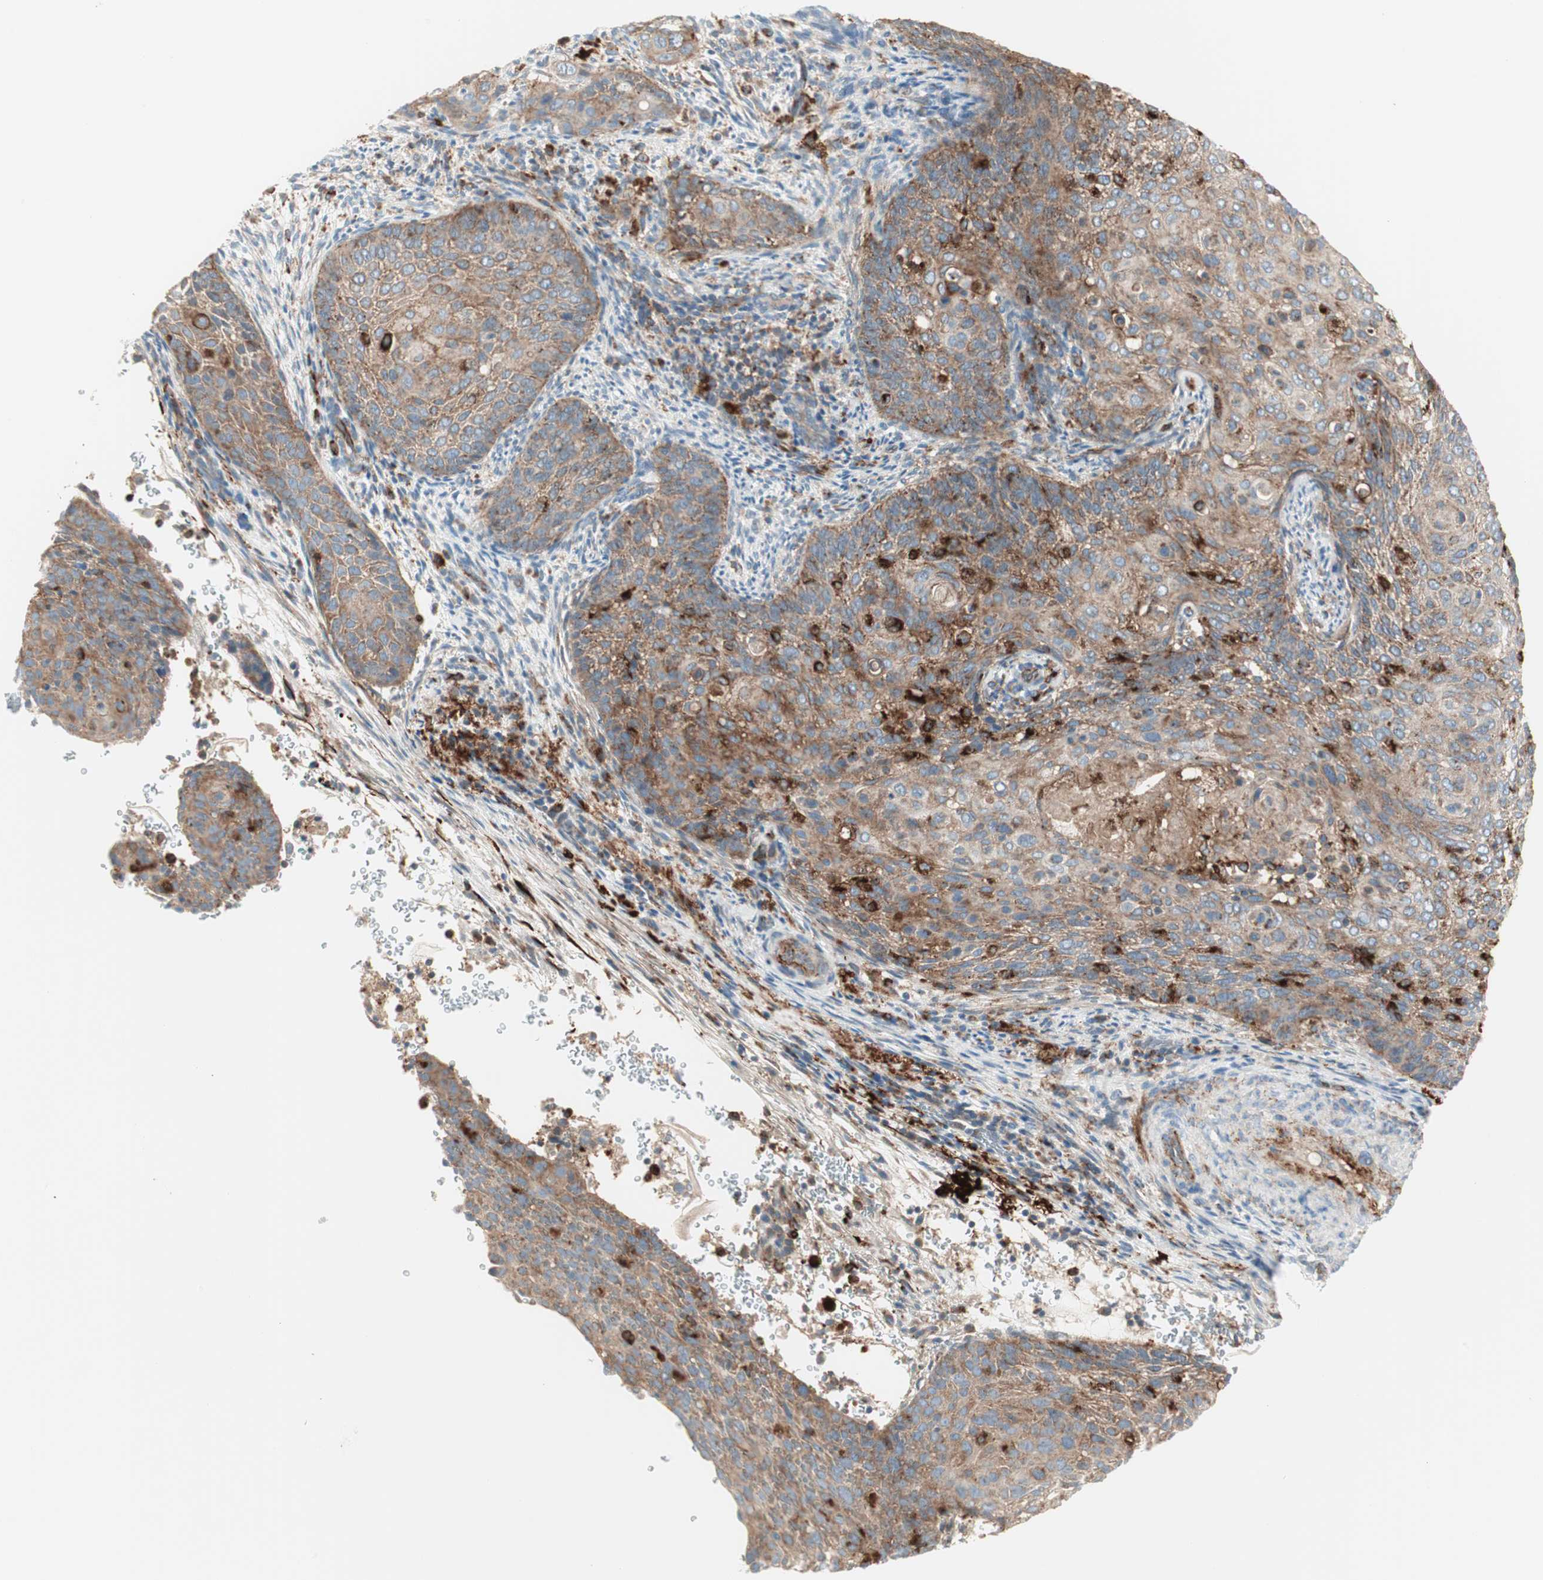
{"staining": {"intensity": "weak", "quantity": ">75%", "location": "cytoplasmic/membranous"}, "tissue": "cervical cancer", "cell_type": "Tumor cells", "image_type": "cancer", "snomed": [{"axis": "morphology", "description": "Squamous cell carcinoma, NOS"}, {"axis": "topography", "description": "Cervix"}], "caption": "The photomicrograph demonstrates a brown stain indicating the presence of a protein in the cytoplasmic/membranous of tumor cells in cervical cancer (squamous cell carcinoma). The protein is stained brown, and the nuclei are stained in blue (DAB (3,3'-diaminobenzidine) IHC with brightfield microscopy, high magnification).", "gene": "ATP6V1G1", "patient": {"sex": "female", "age": 33}}